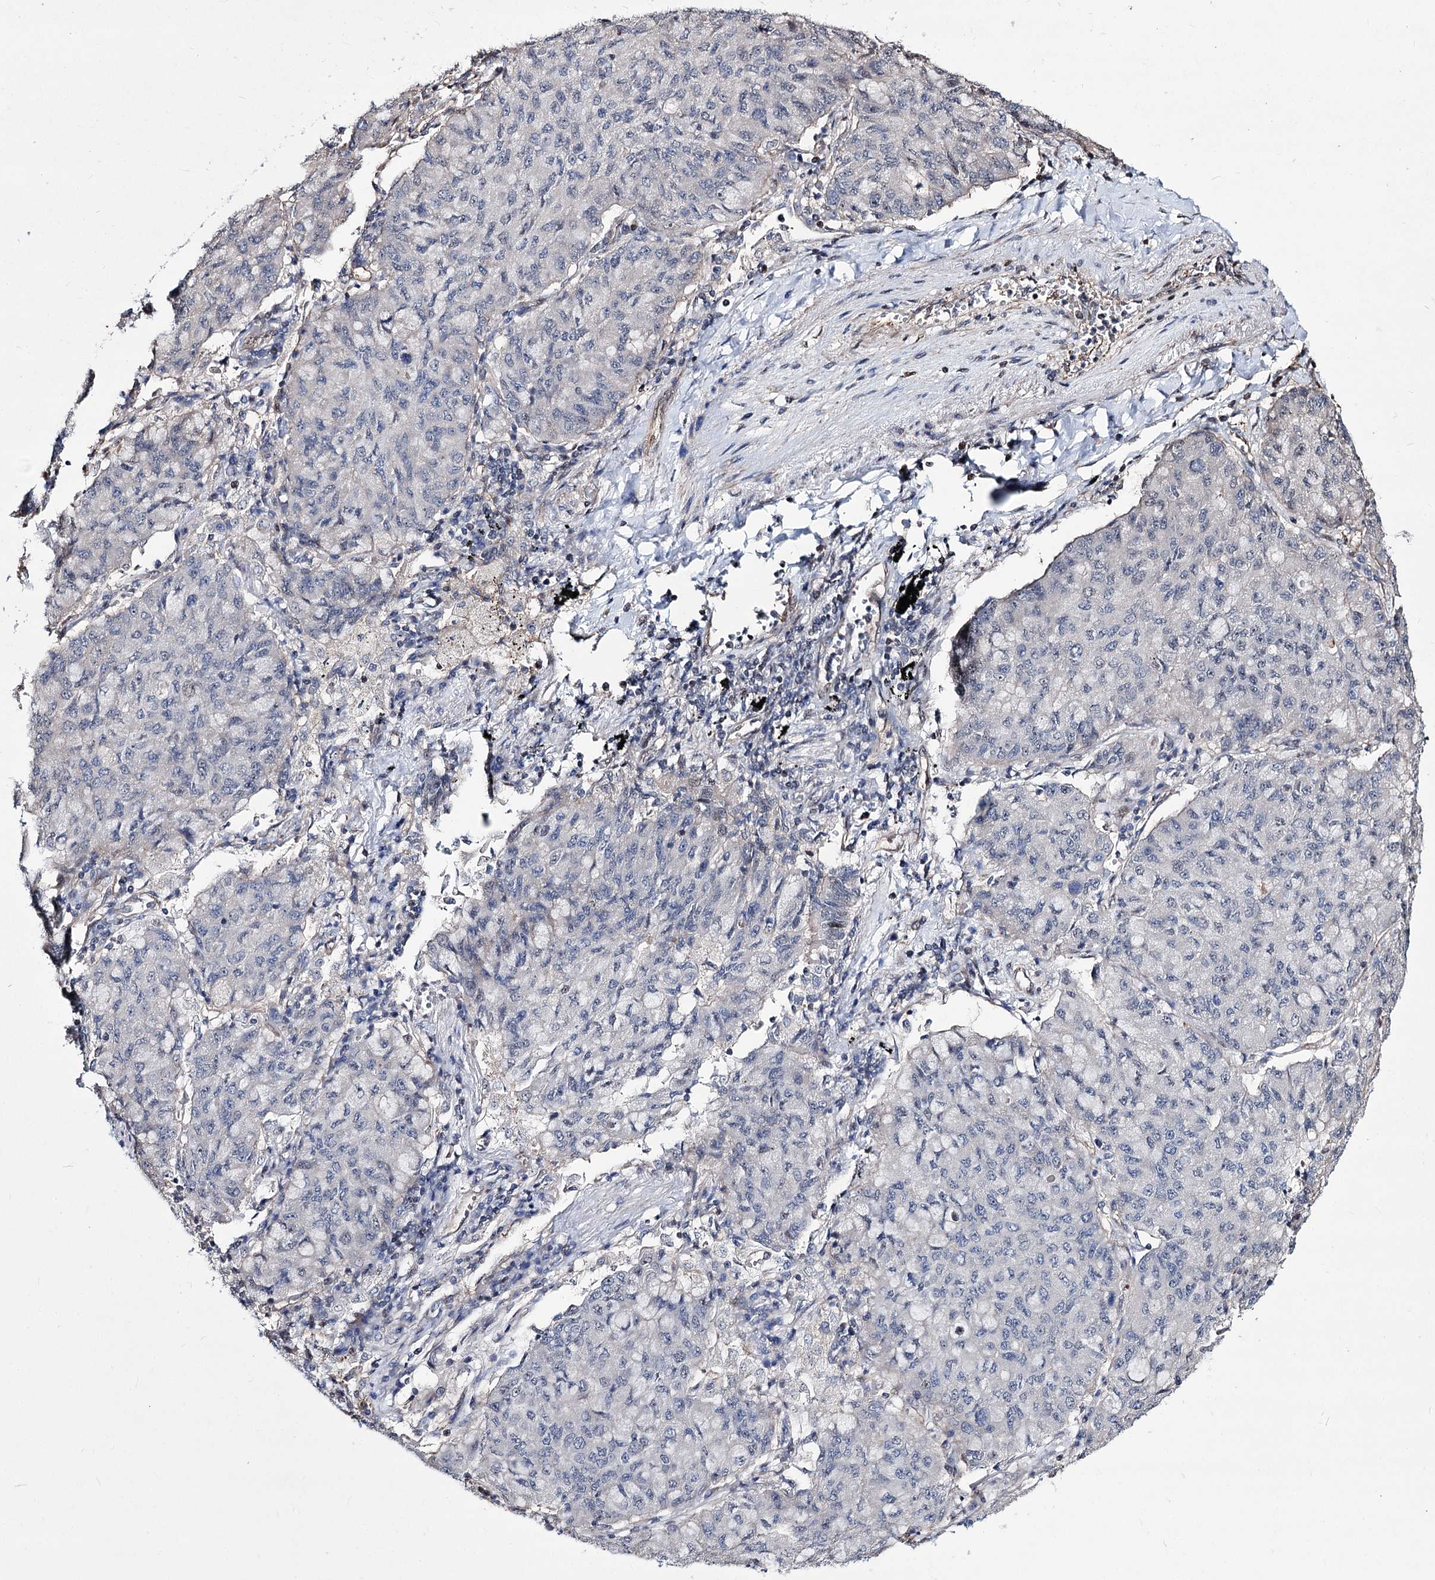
{"staining": {"intensity": "negative", "quantity": "none", "location": "none"}, "tissue": "lung cancer", "cell_type": "Tumor cells", "image_type": "cancer", "snomed": [{"axis": "morphology", "description": "Squamous cell carcinoma, NOS"}, {"axis": "topography", "description": "Lung"}], "caption": "Immunohistochemistry of human squamous cell carcinoma (lung) exhibits no expression in tumor cells. (Stains: DAB immunohistochemistry with hematoxylin counter stain, Microscopy: brightfield microscopy at high magnification).", "gene": "CHMP7", "patient": {"sex": "male", "age": 74}}